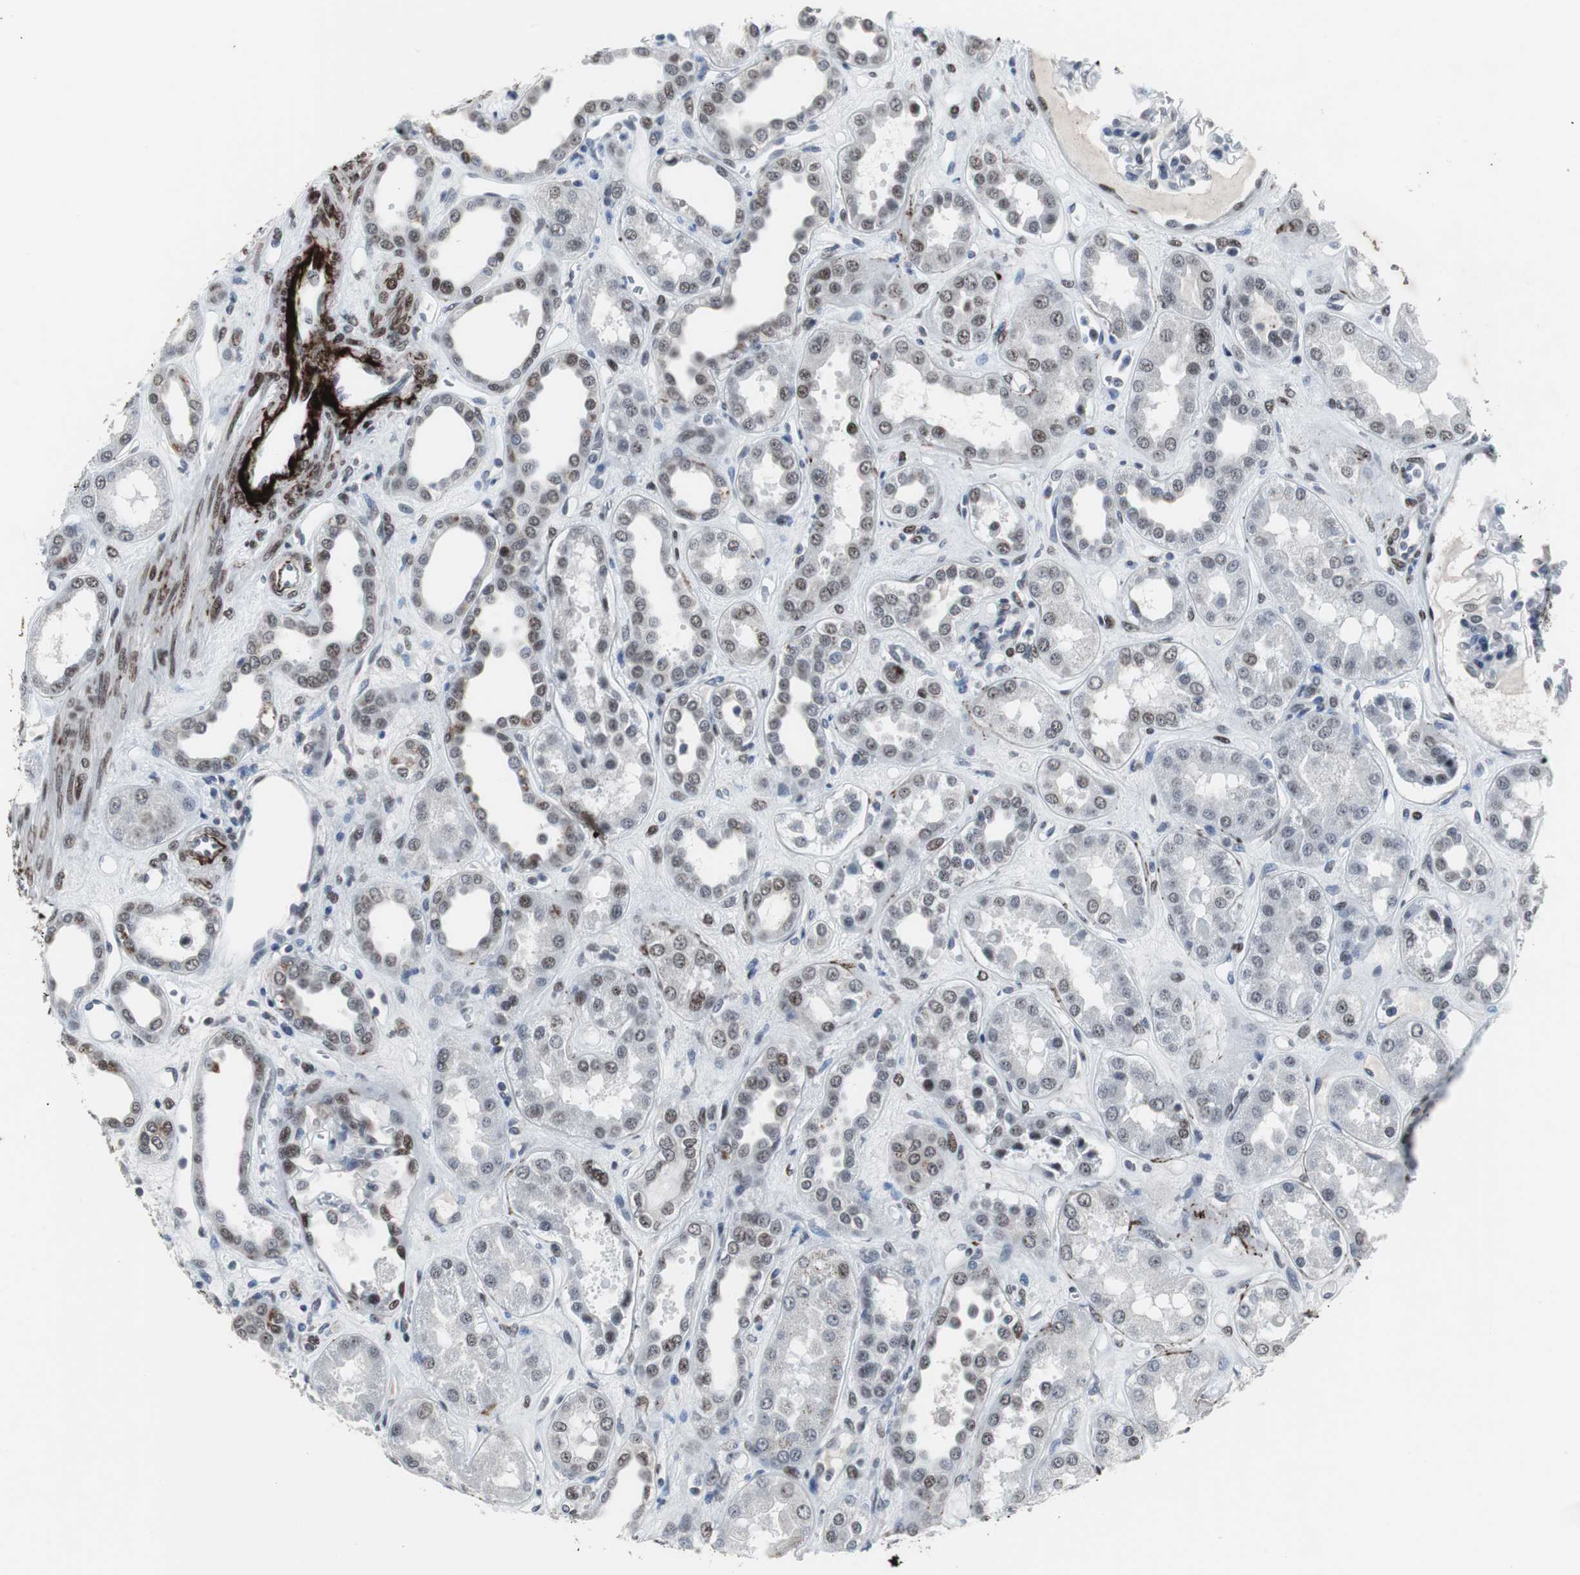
{"staining": {"intensity": "negative", "quantity": "none", "location": "none"}, "tissue": "kidney", "cell_type": "Cells in glomeruli", "image_type": "normal", "snomed": [{"axis": "morphology", "description": "Normal tissue, NOS"}, {"axis": "topography", "description": "Kidney"}], "caption": "Immunohistochemistry (IHC) image of benign kidney: kidney stained with DAB (3,3'-diaminobenzidine) reveals no significant protein expression in cells in glomeruli.", "gene": "FOXP4", "patient": {"sex": "male", "age": 59}}